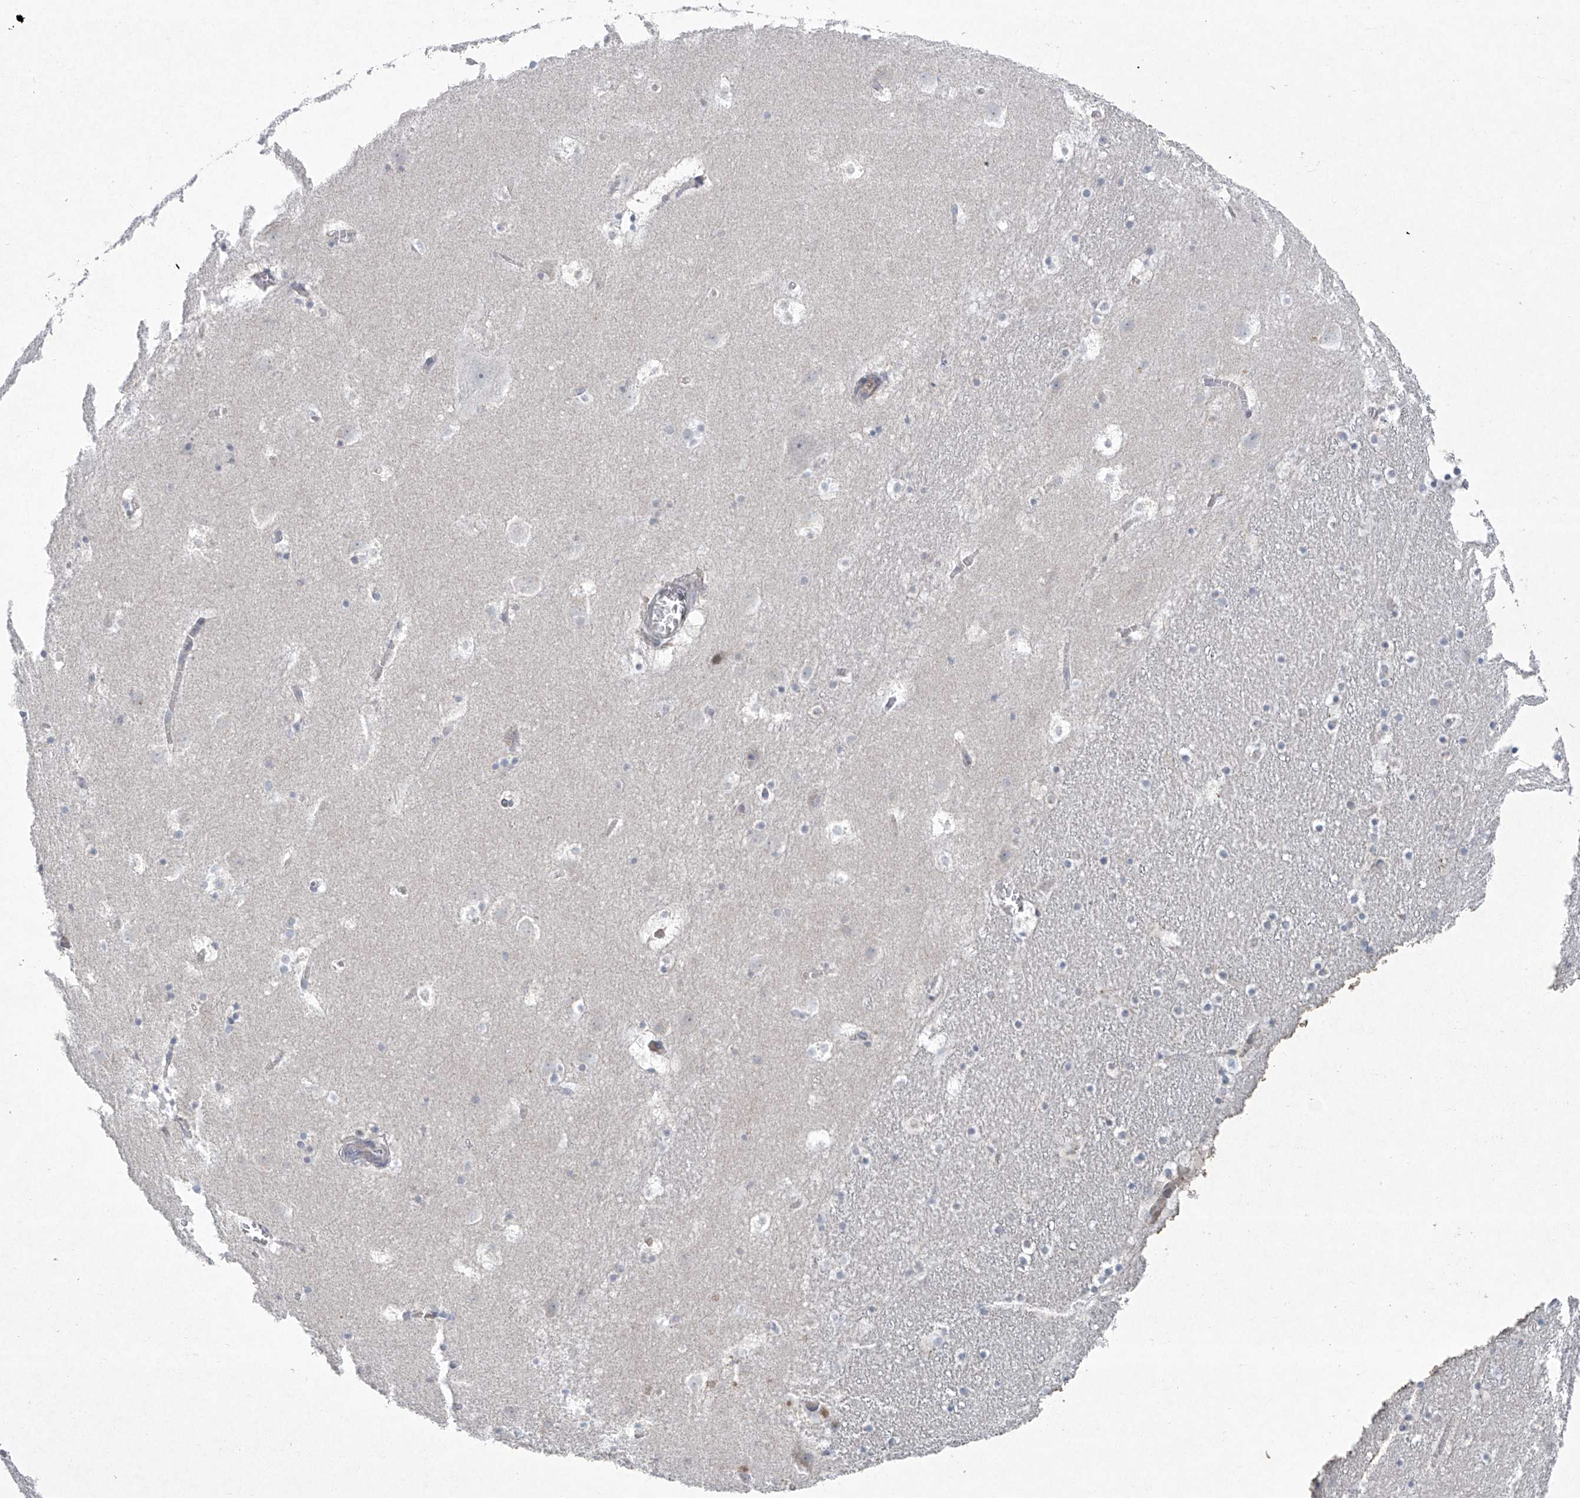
{"staining": {"intensity": "weak", "quantity": "<25%", "location": "cytoplasmic/membranous"}, "tissue": "caudate", "cell_type": "Glial cells", "image_type": "normal", "snomed": [{"axis": "morphology", "description": "Normal tissue, NOS"}, {"axis": "topography", "description": "Lateral ventricle wall"}], "caption": "Immunohistochemistry (IHC) micrograph of benign human caudate stained for a protein (brown), which displays no expression in glial cells.", "gene": "TJAP1", "patient": {"sex": "male", "age": 45}}